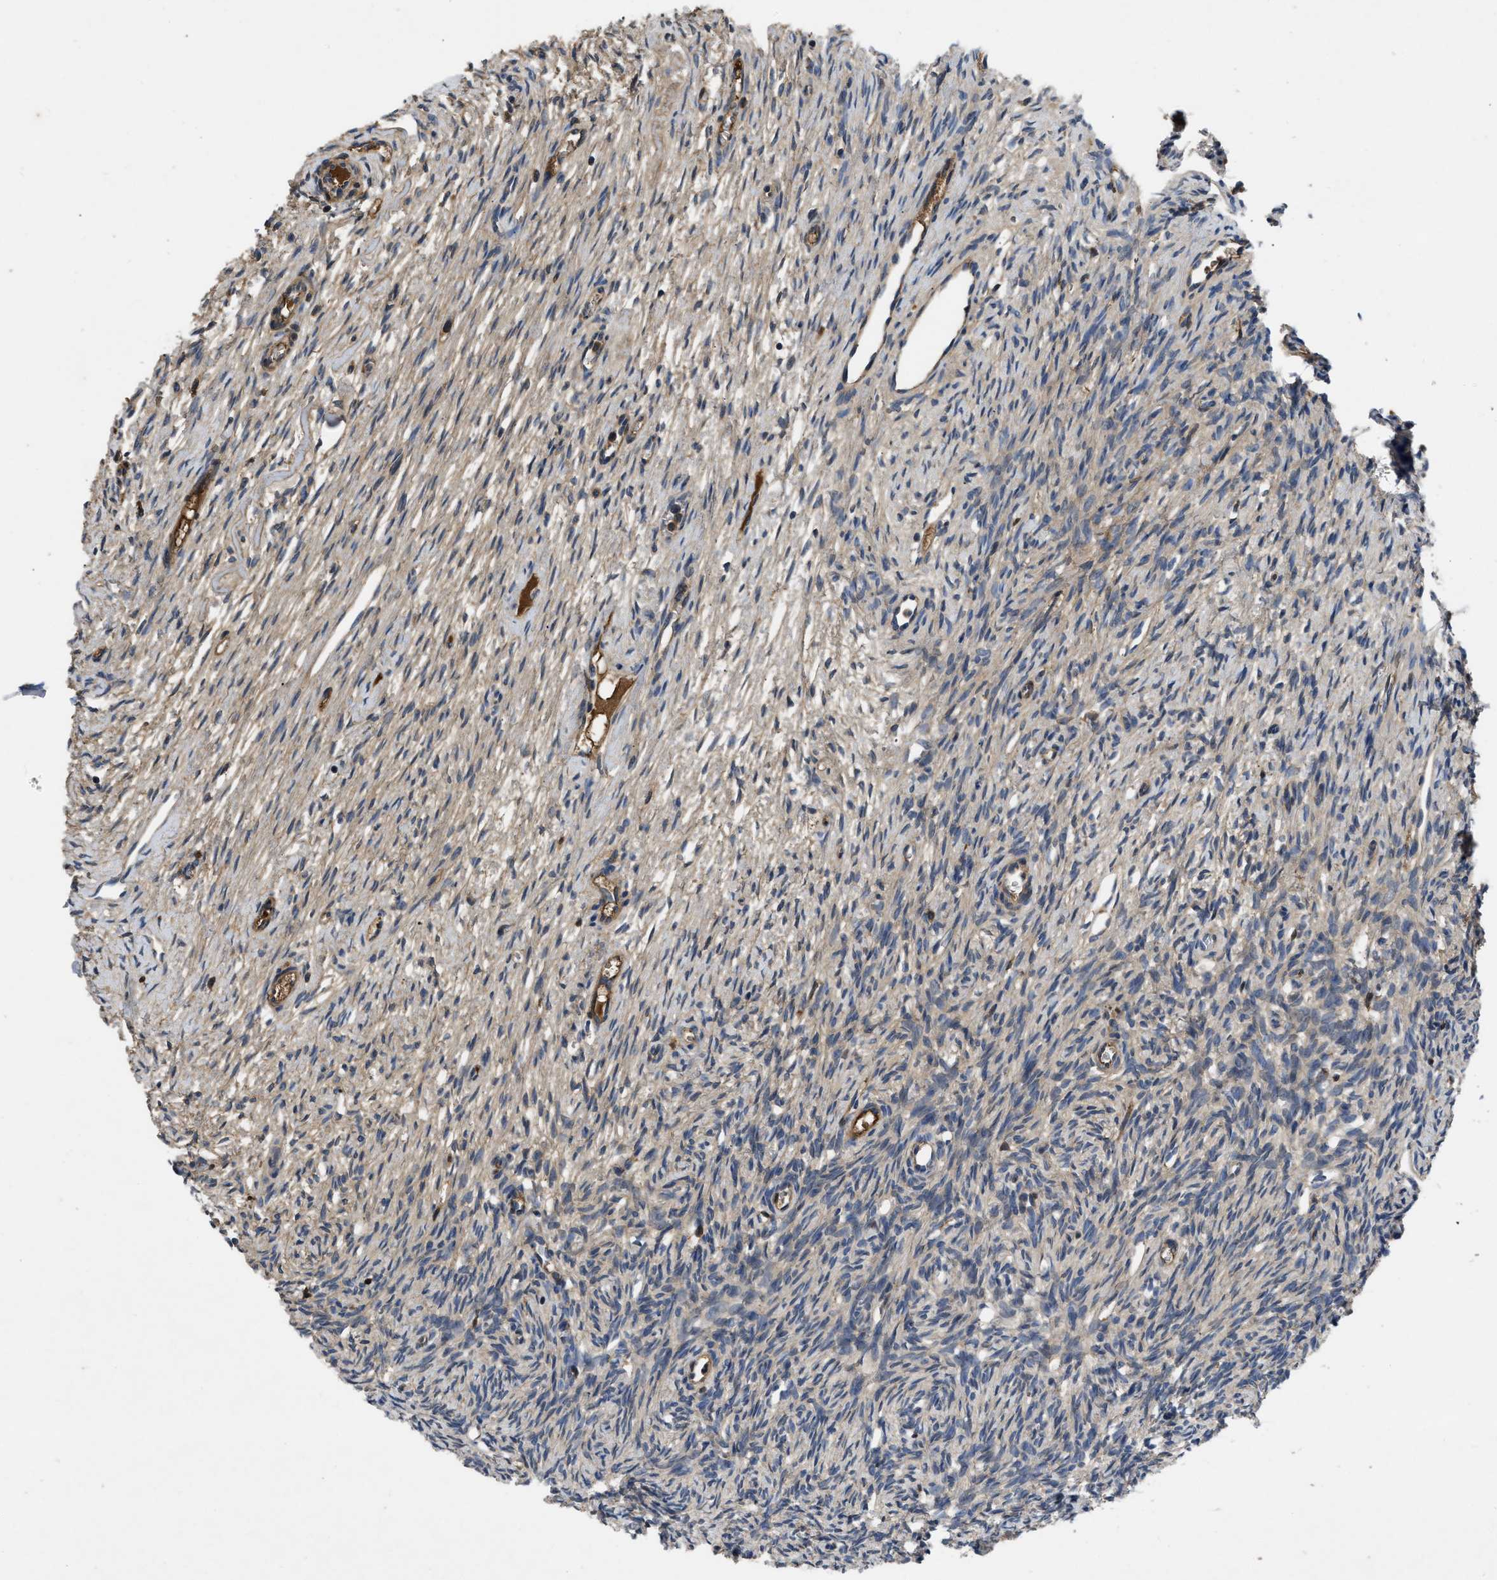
{"staining": {"intensity": "weak", "quantity": "<25%", "location": "cytoplasmic/membranous"}, "tissue": "ovary", "cell_type": "Ovarian stroma cells", "image_type": "normal", "snomed": [{"axis": "morphology", "description": "Normal tissue, NOS"}, {"axis": "topography", "description": "Ovary"}], "caption": "The photomicrograph shows no significant positivity in ovarian stroma cells of ovary. (Brightfield microscopy of DAB IHC at high magnification).", "gene": "VPS4A", "patient": {"sex": "female", "age": 33}}